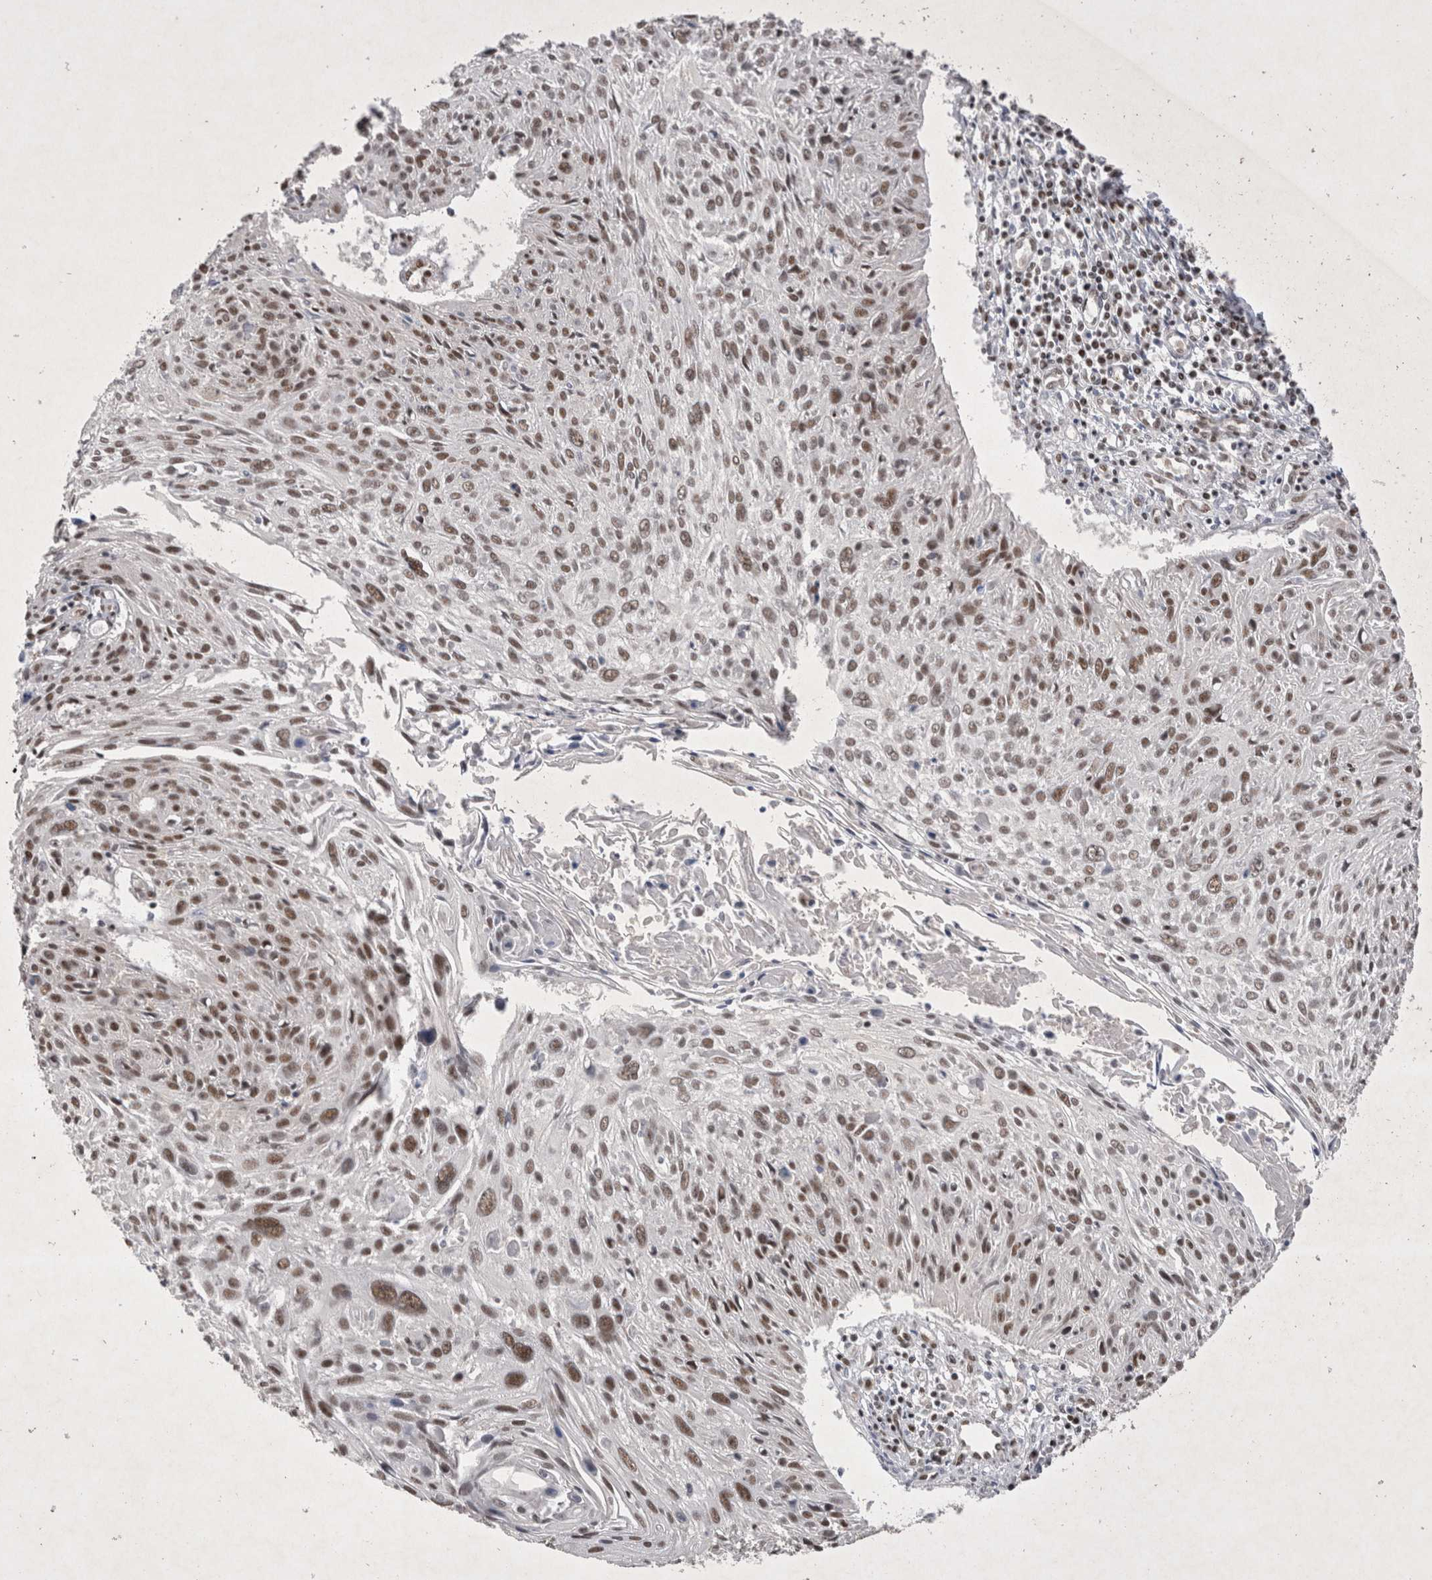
{"staining": {"intensity": "moderate", "quantity": ">75%", "location": "nuclear"}, "tissue": "cervical cancer", "cell_type": "Tumor cells", "image_type": "cancer", "snomed": [{"axis": "morphology", "description": "Squamous cell carcinoma, NOS"}, {"axis": "topography", "description": "Cervix"}], "caption": "Human cervical squamous cell carcinoma stained for a protein (brown) exhibits moderate nuclear positive expression in about >75% of tumor cells.", "gene": "RBM6", "patient": {"sex": "female", "age": 51}}